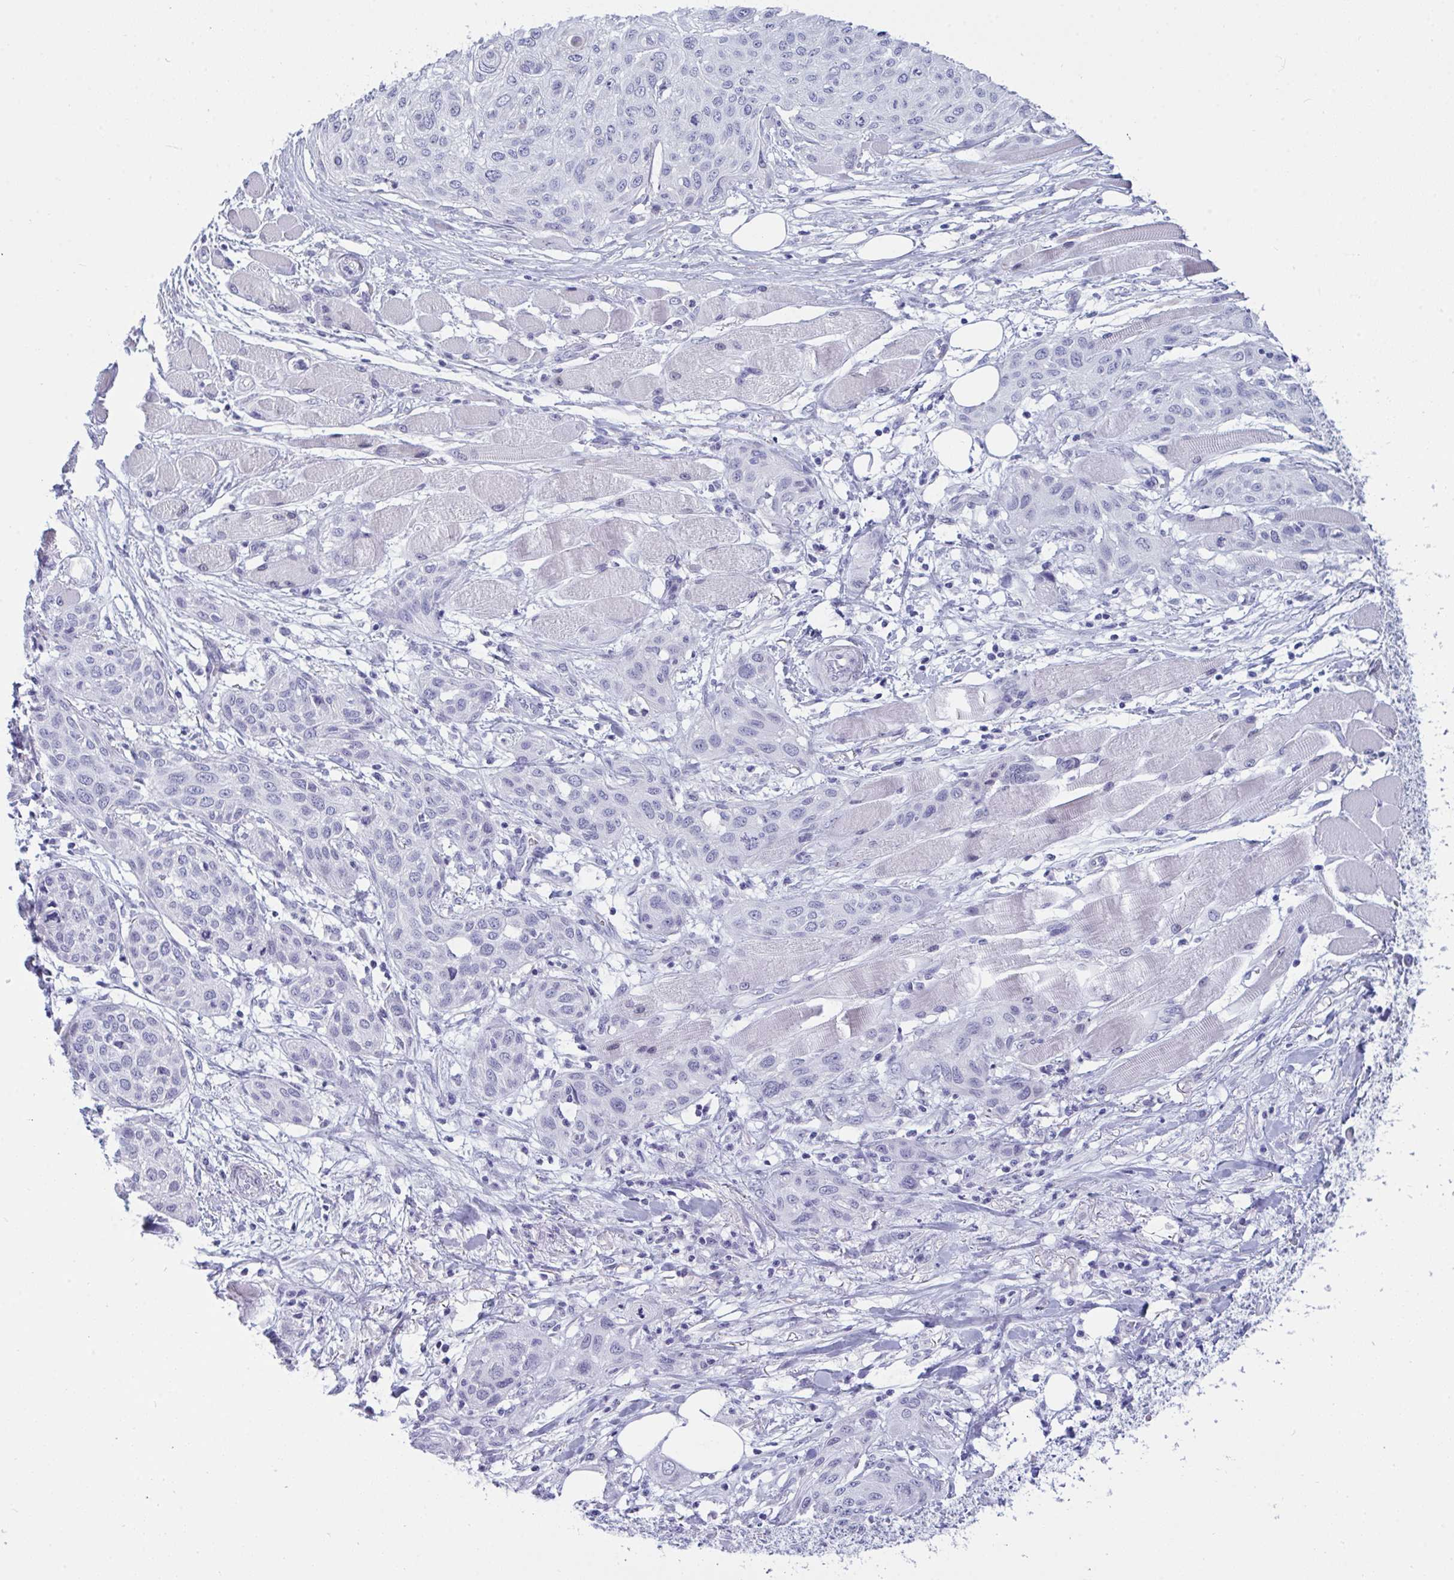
{"staining": {"intensity": "negative", "quantity": "none", "location": "none"}, "tissue": "skin cancer", "cell_type": "Tumor cells", "image_type": "cancer", "snomed": [{"axis": "morphology", "description": "Squamous cell carcinoma, NOS"}, {"axis": "topography", "description": "Skin"}], "caption": "The IHC image has no significant positivity in tumor cells of squamous cell carcinoma (skin) tissue. Nuclei are stained in blue.", "gene": "PRDM9", "patient": {"sex": "female", "age": 87}}